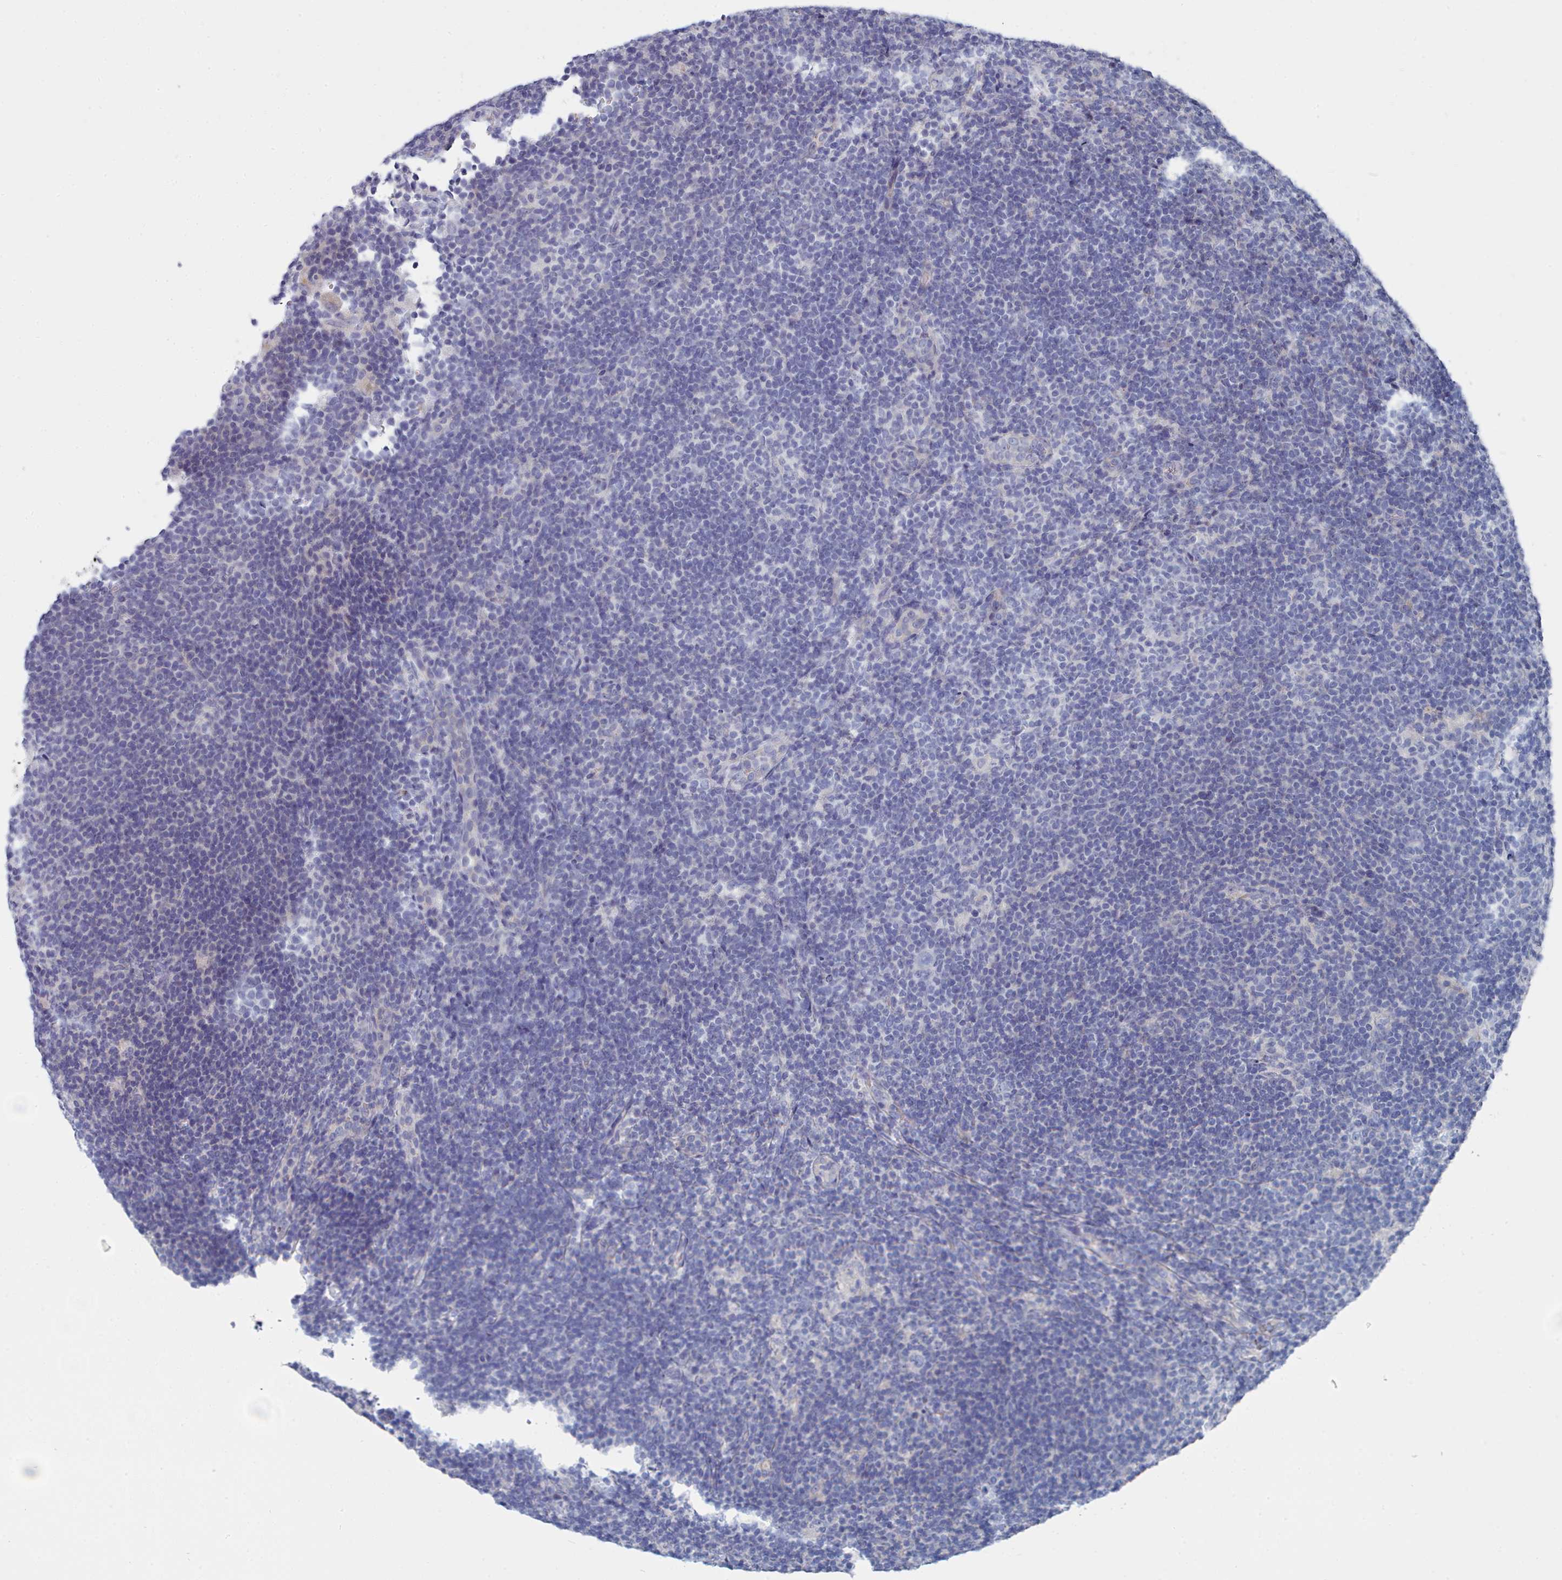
{"staining": {"intensity": "negative", "quantity": "none", "location": "none"}, "tissue": "lymphoma", "cell_type": "Tumor cells", "image_type": "cancer", "snomed": [{"axis": "morphology", "description": "Hodgkin's disease, NOS"}, {"axis": "topography", "description": "Lymph node"}], "caption": "Photomicrograph shows no protein expression in tumor cells of lymphoma tissue.", "gene": "PDE4C", "patient": {"sex": "female", "age": 57}}